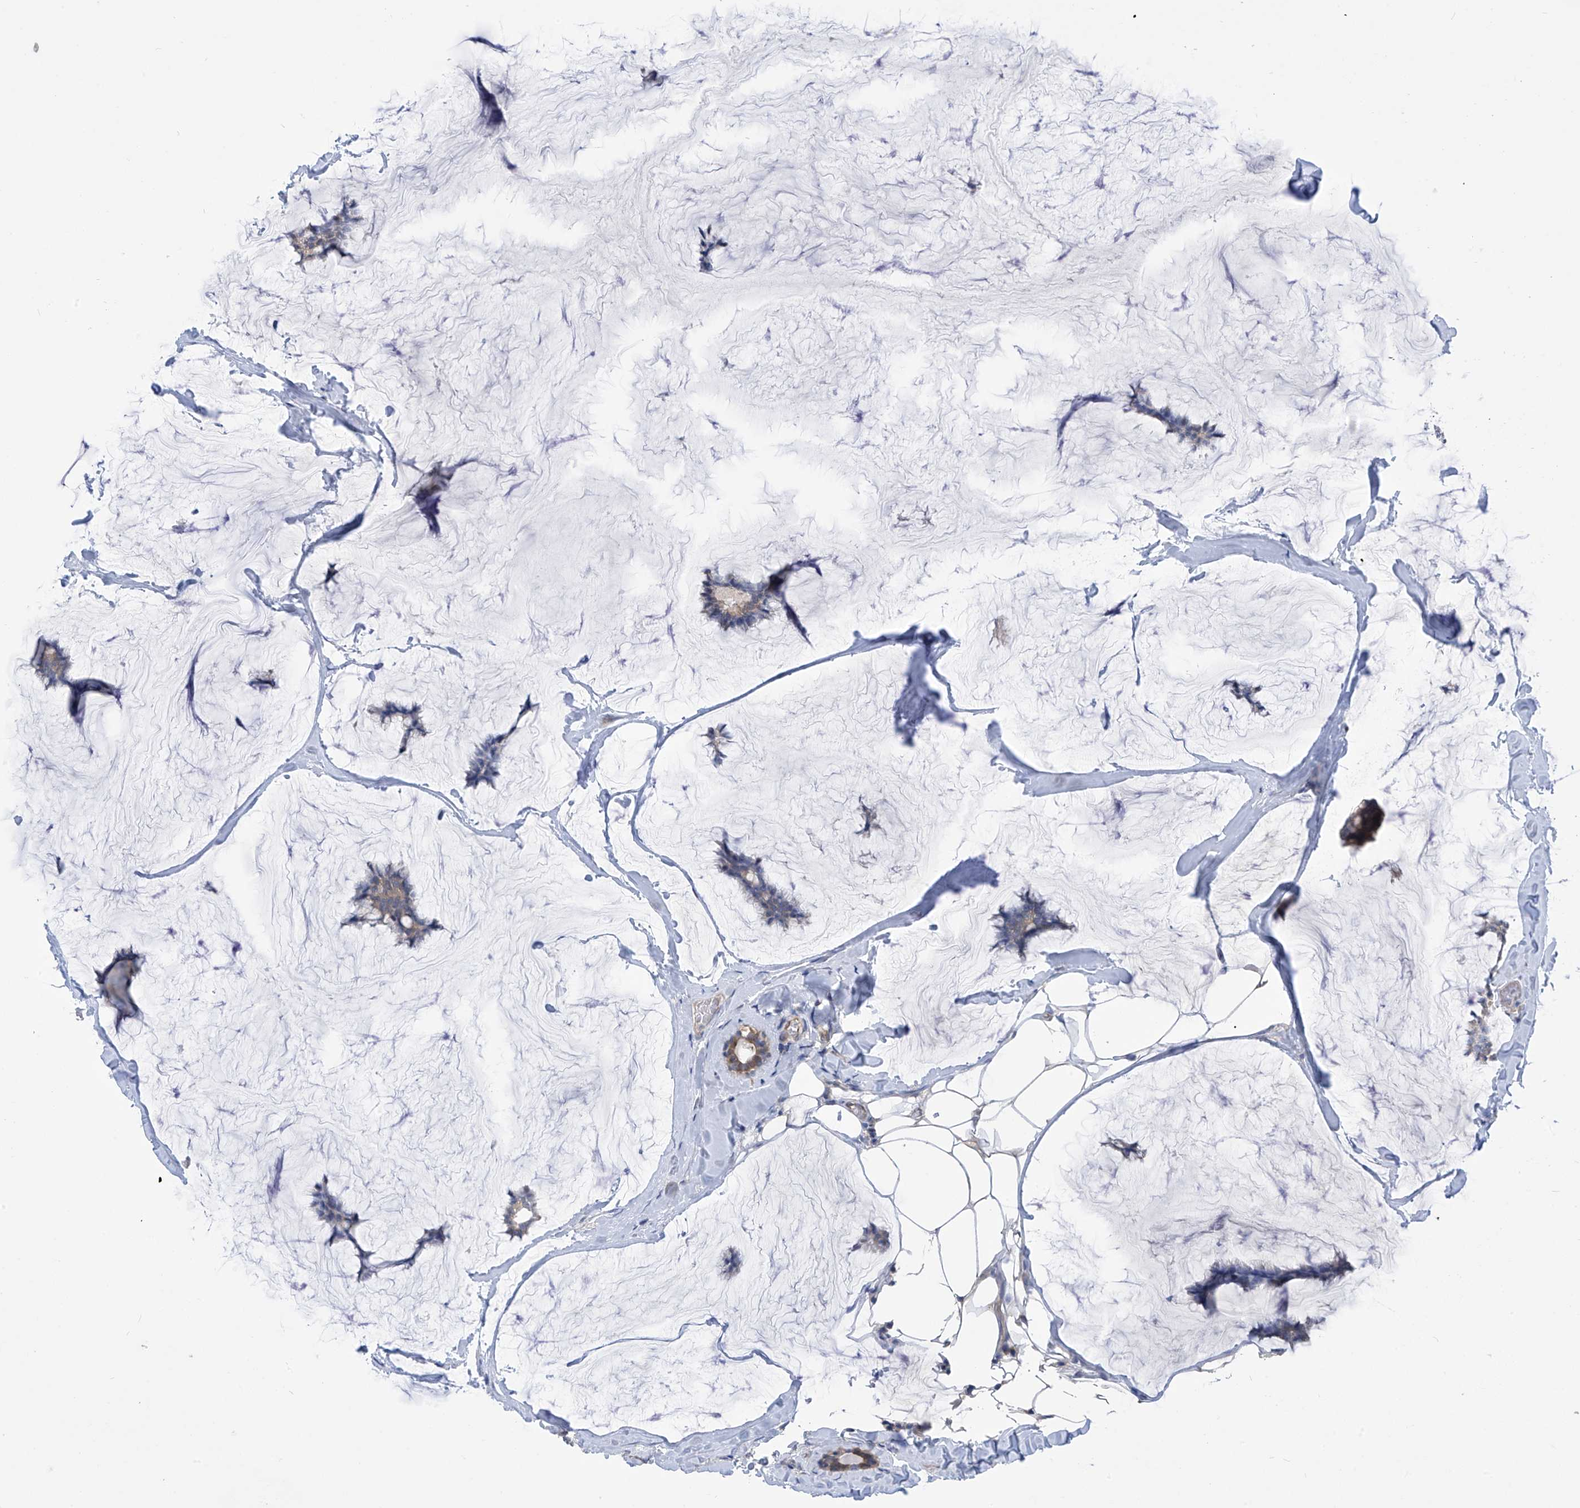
{"staining": {"intensity": "moderate", "quantity": "<25%", "location": "cytoplasmic/membranous"}, "tissue": "breast cancer", "cell_type": "Tumor cells", "image_type": "cancer", "snomed": [{"axis": "morphology", "description": "Duct carcinoma"}, {"axis": "topography", "description": "Breast"}], "caption": "Immunohistochemistry (IHC) image of neoplastic tissue: breast infiltrating ductal carcinoma stained using IHC reveals low levels of moderate protein expression localized specifically in the cytoplasmic/membranous of tumor cells, appearing as a cytoplasmic/membranous brown color.", "gene": "PHACTR4", "patient": {"sex": "female", "age": 93}}